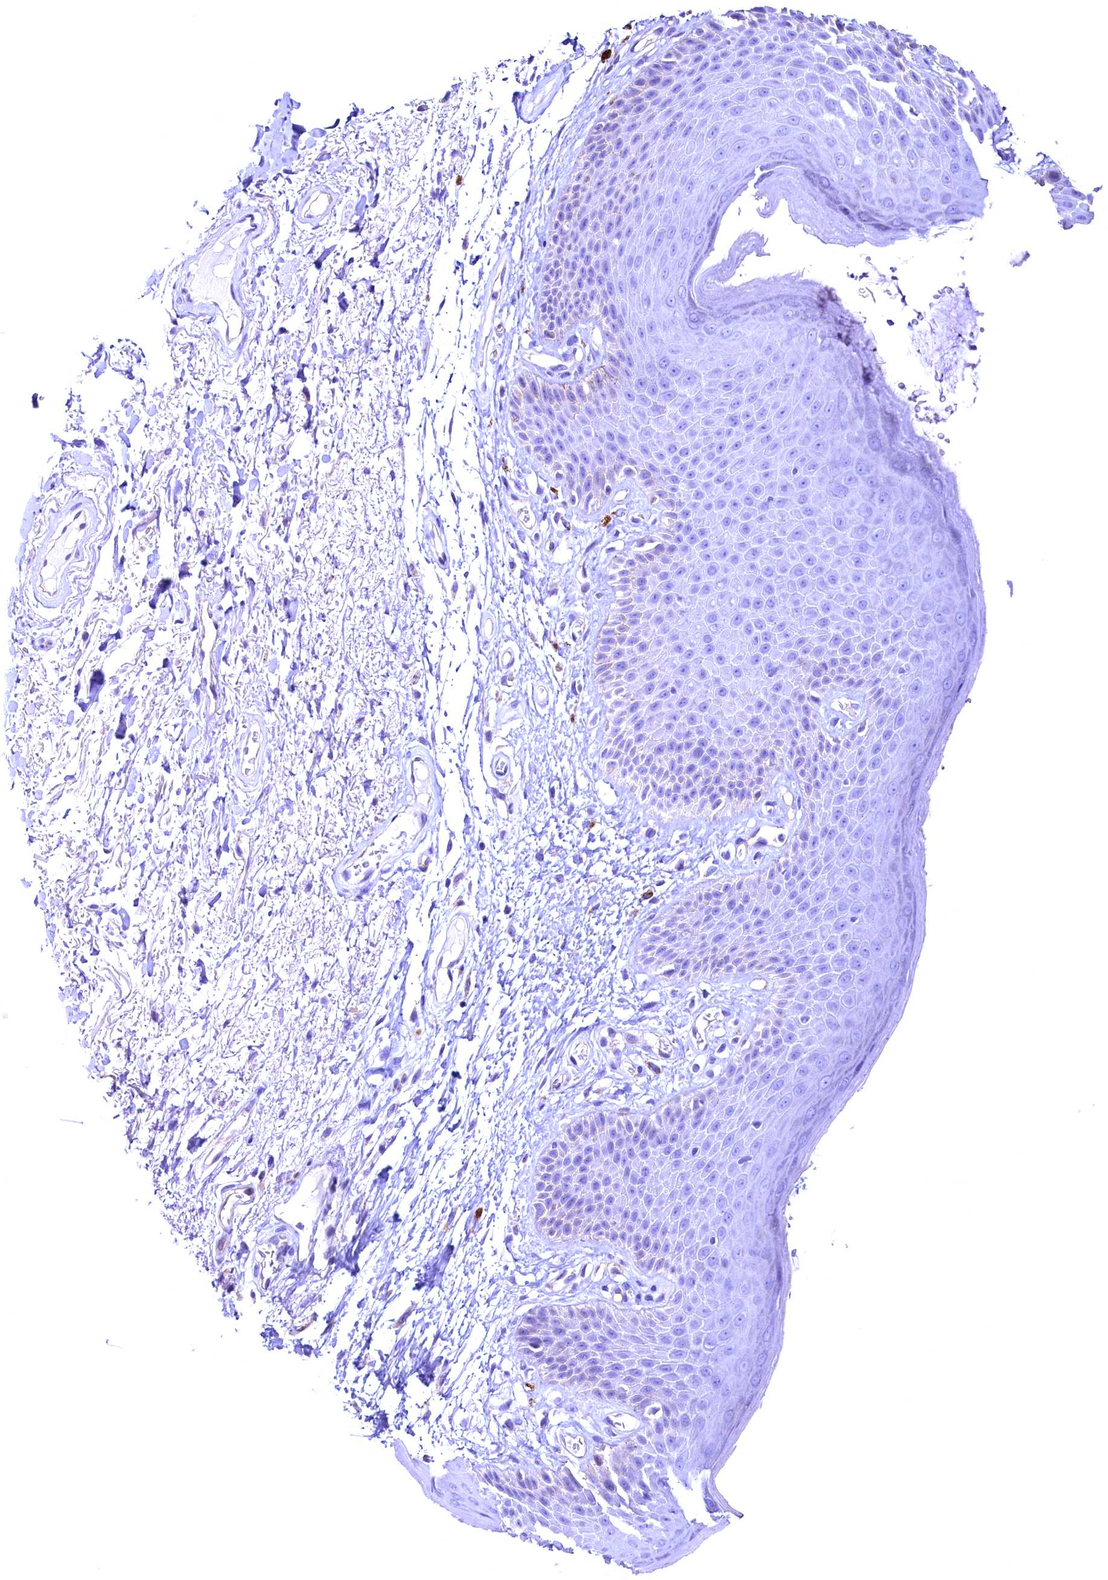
{"staining": {"intensity": "moderate", "quantity": "<25%", "location": "cytoplasmic/membranous"}, "tissue": "skin", "cell_type": "Epidermal cells", "image_type": "normal", "snomed": [{"axis": "morphology", "description": "Normal tissue, NOS"}, {"axis": "topography", "description": "Anal"}], "caption": "Protein staining shows moderate cytoplasmic/membranous positivity in about <25% of epidermal cells in unremarkable skin.", "gene": "SLF1", "patient": {"sex": "male", "age": 74}}